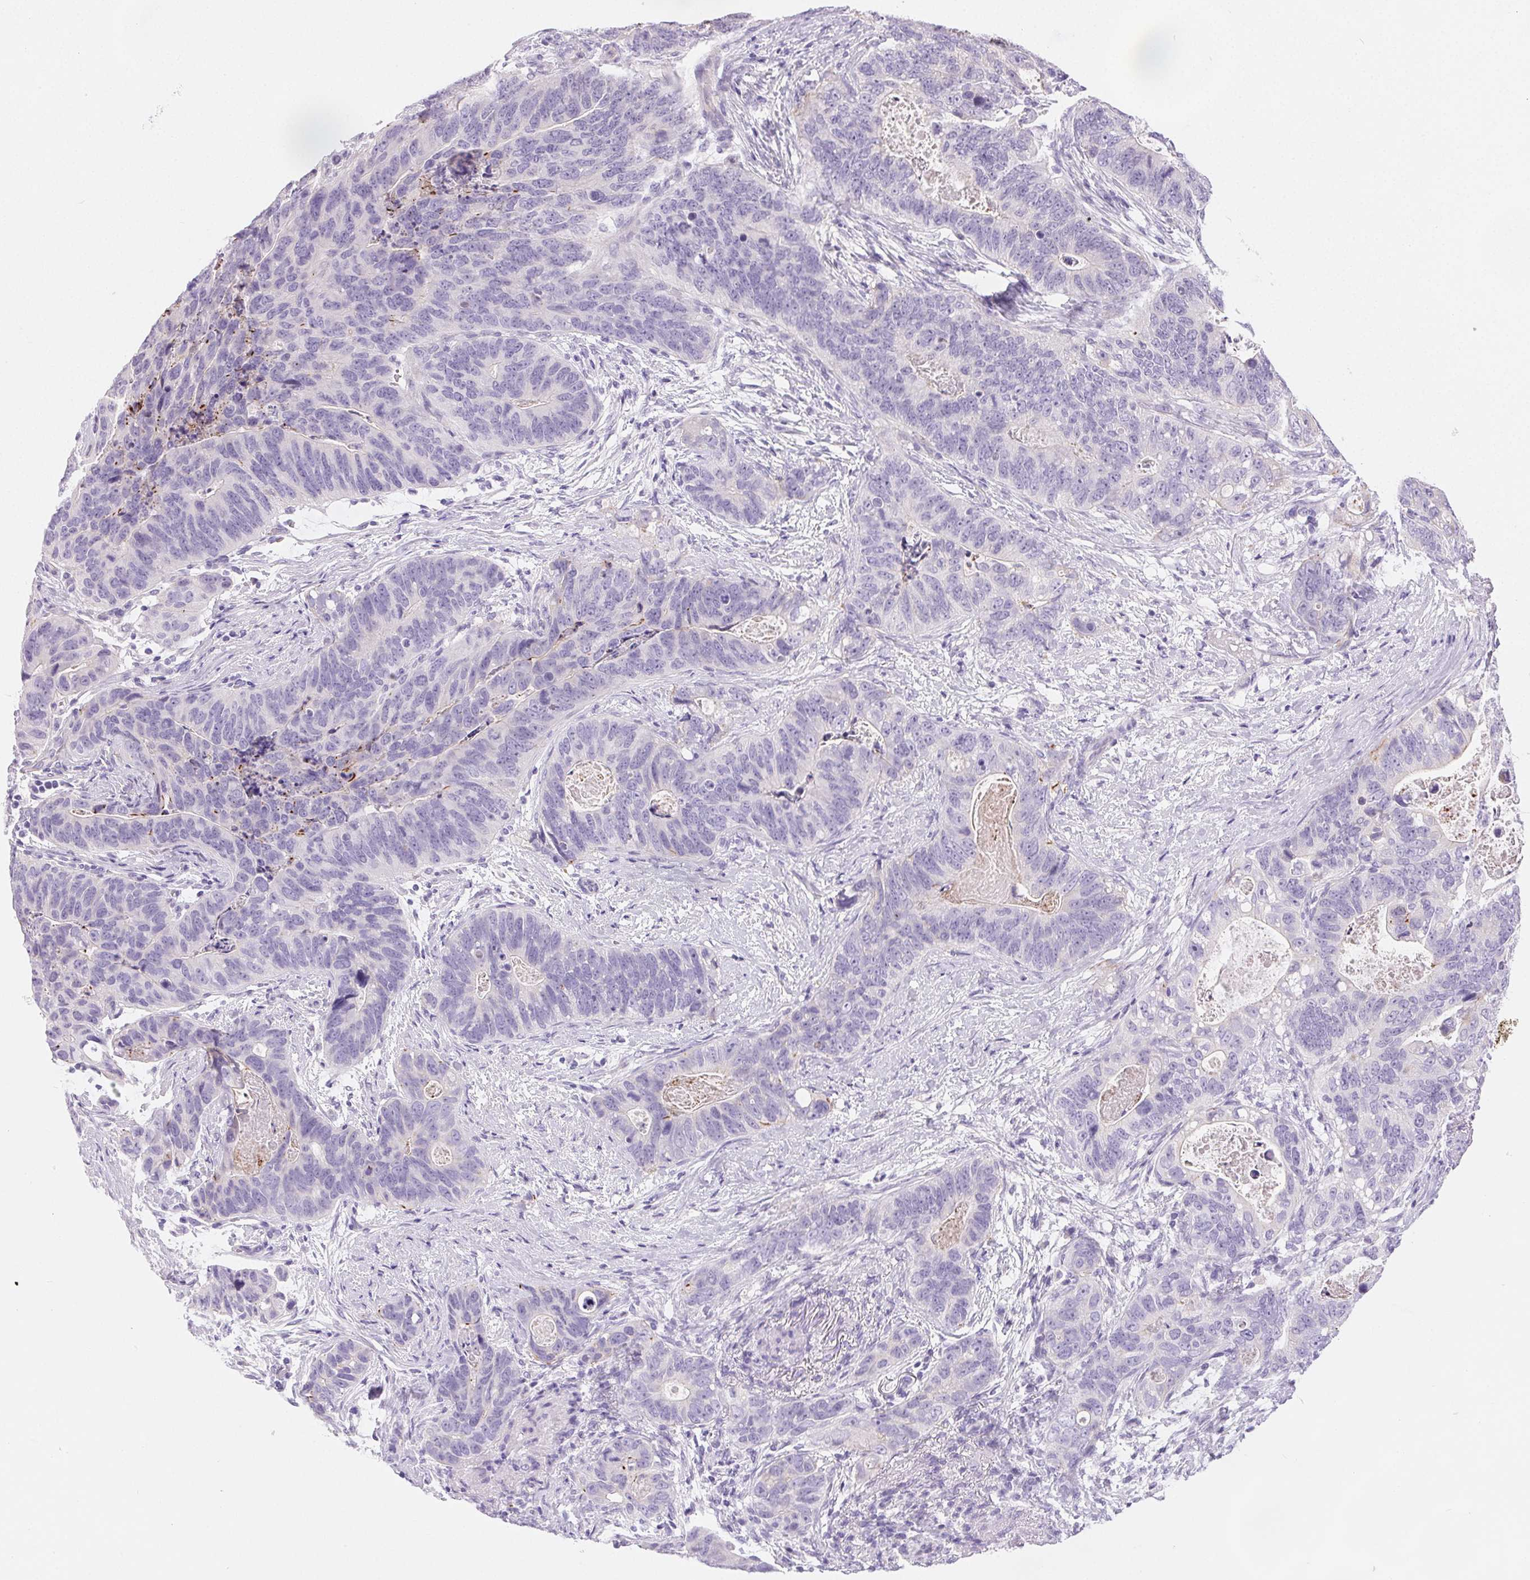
{"staining": {"intensity": "negative", "quantity": "none", "location": "none"}, "tissue": "stomach cancer", "cell_type": "Tumor cells", "image_type": "cancer", "snomed": [{"axis": "morphology", "description": "Normal tissue, NOS"}, {"axis": "morphology", "description": "Adenocarcinoma, NOS"}, {"axis": "topography", "description": "Stomach"}], "caption": "A photomicrograph of stomach cancer (adenocarcinoma) stained for a protein displays no brown staining in tumor cells. (Brightfield microscopy of DAB (3,3'-diaminobenzidine) IHC at high magnification).", "gene": "CLDN16", "patient": {"sex": "female", "age": 89}}